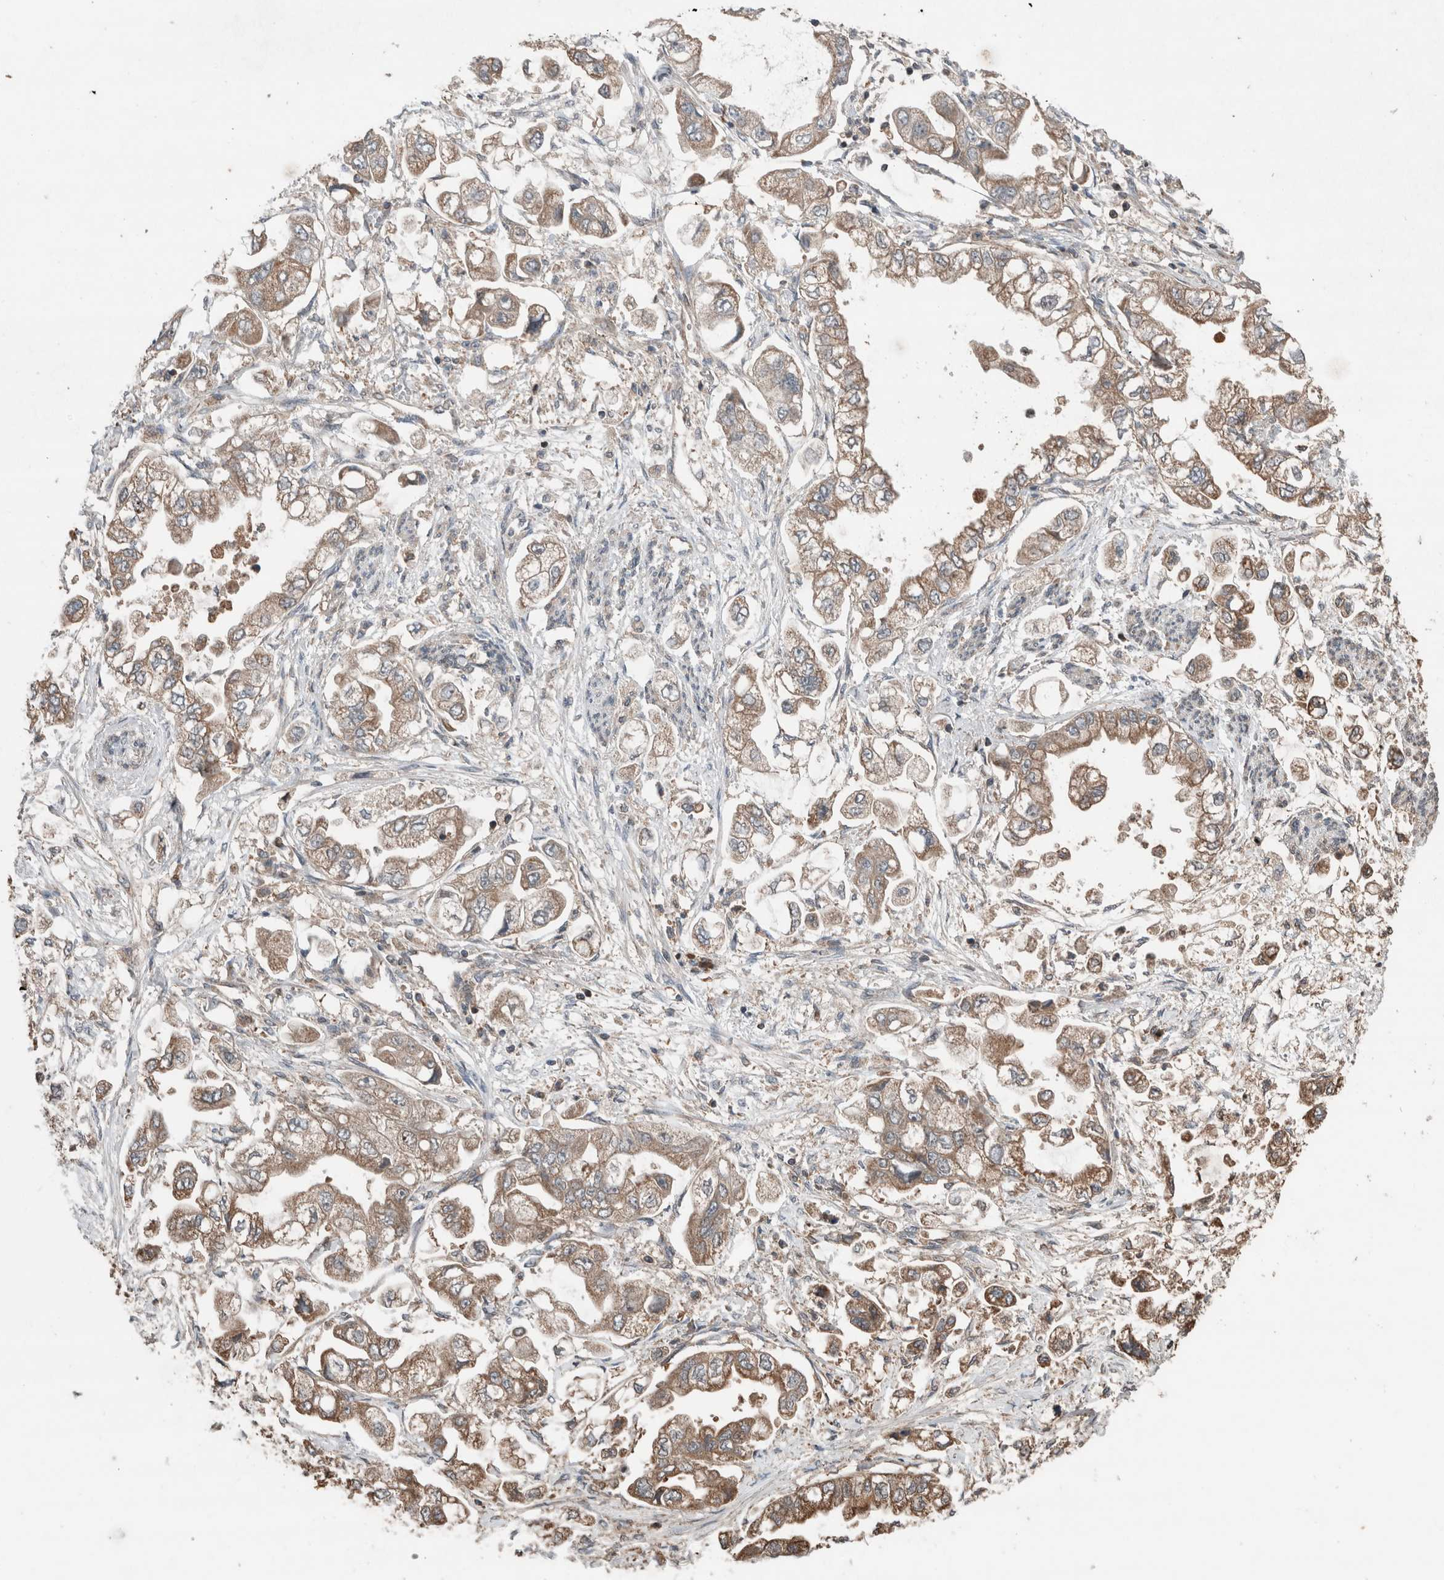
{"staining": {"intensity": "moderate", "quantity": ">75%", "location": "cytoplasmic/membranous"}, "tissue": "stomach cancer", "cell_type": "Tumor cells", "image_type": "cancer", "snomed": [{"axis": "morphology", "description": "Adenocarcinoma, NOS"}, {"axis": "topography", "description": "Stomach"}], "caption": "Approximately >75% of tumor cells in stomach adenocarcinoma exhibit moderate cytoplasmic/membranous protein staining as visualized by brown immunohistochemical staining.", "gene": "KLK14", "patient": {"sex": "male", "age": 62}}